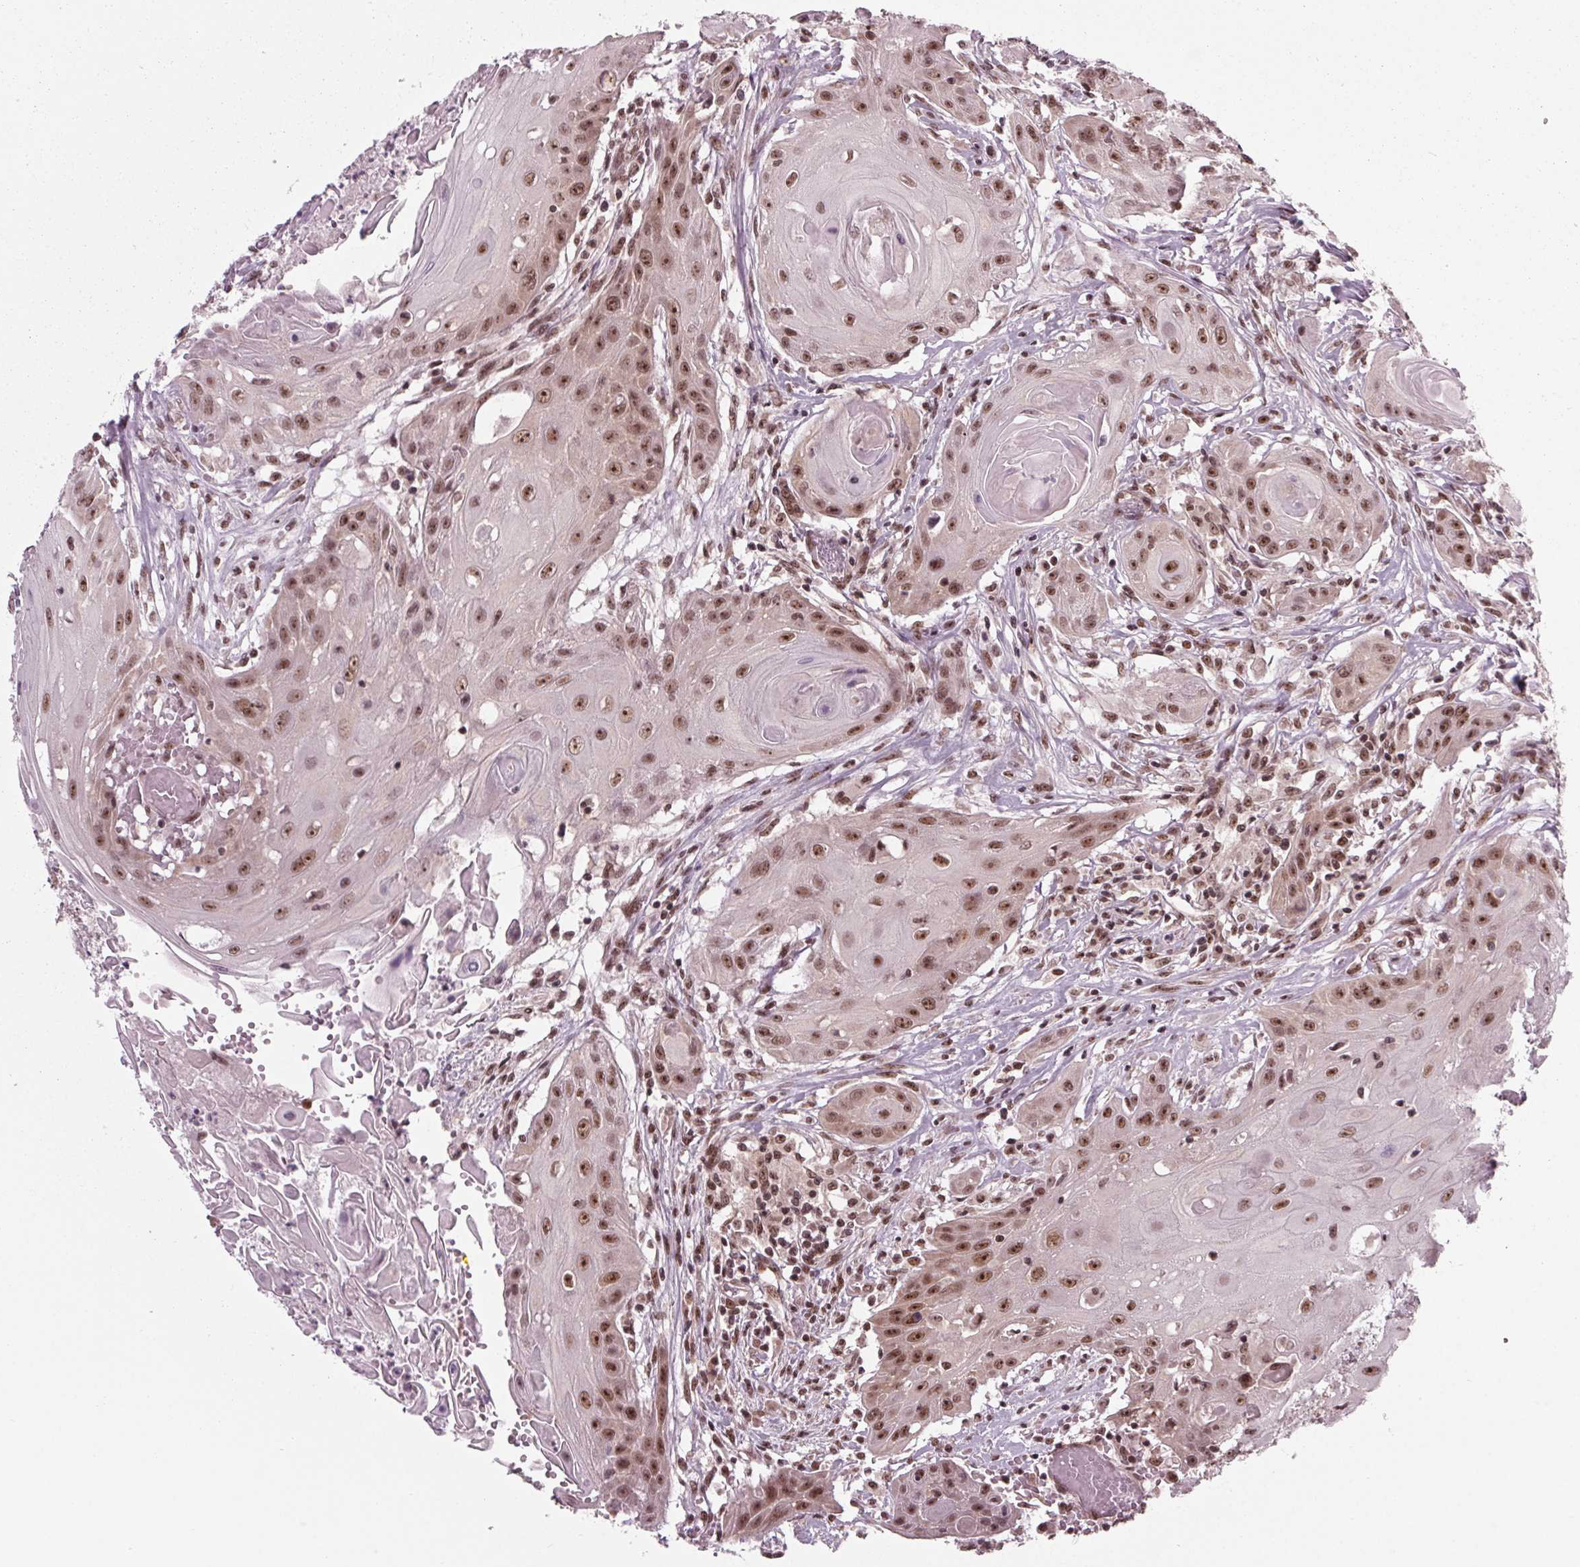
{"staining": {"intensity": "strong", "quantity": ">75%", "location": "nuclear"}, "tissue": "head and neck cancer", "cell_type": "Tumor cells", "image_type": "cancer", "snomed": [{"axis": "morphology", "description": "Squamous cell carcinoma, NOS"}, {"axis": "topography", "description": "Oral tissue"}, {"axis": "topography", "description": "Head-Neck"}, {"axis": "topography", "description": "Neck, NOS"}], "caption": "Immunohistochemical staining of squamous cell carcinoma (head and neck) exhibits high levels of strong nuclear expression in approximately >75% of tumor cells.", "gene": "DDX41", "patient": {"sex": "female", "age": 55}}